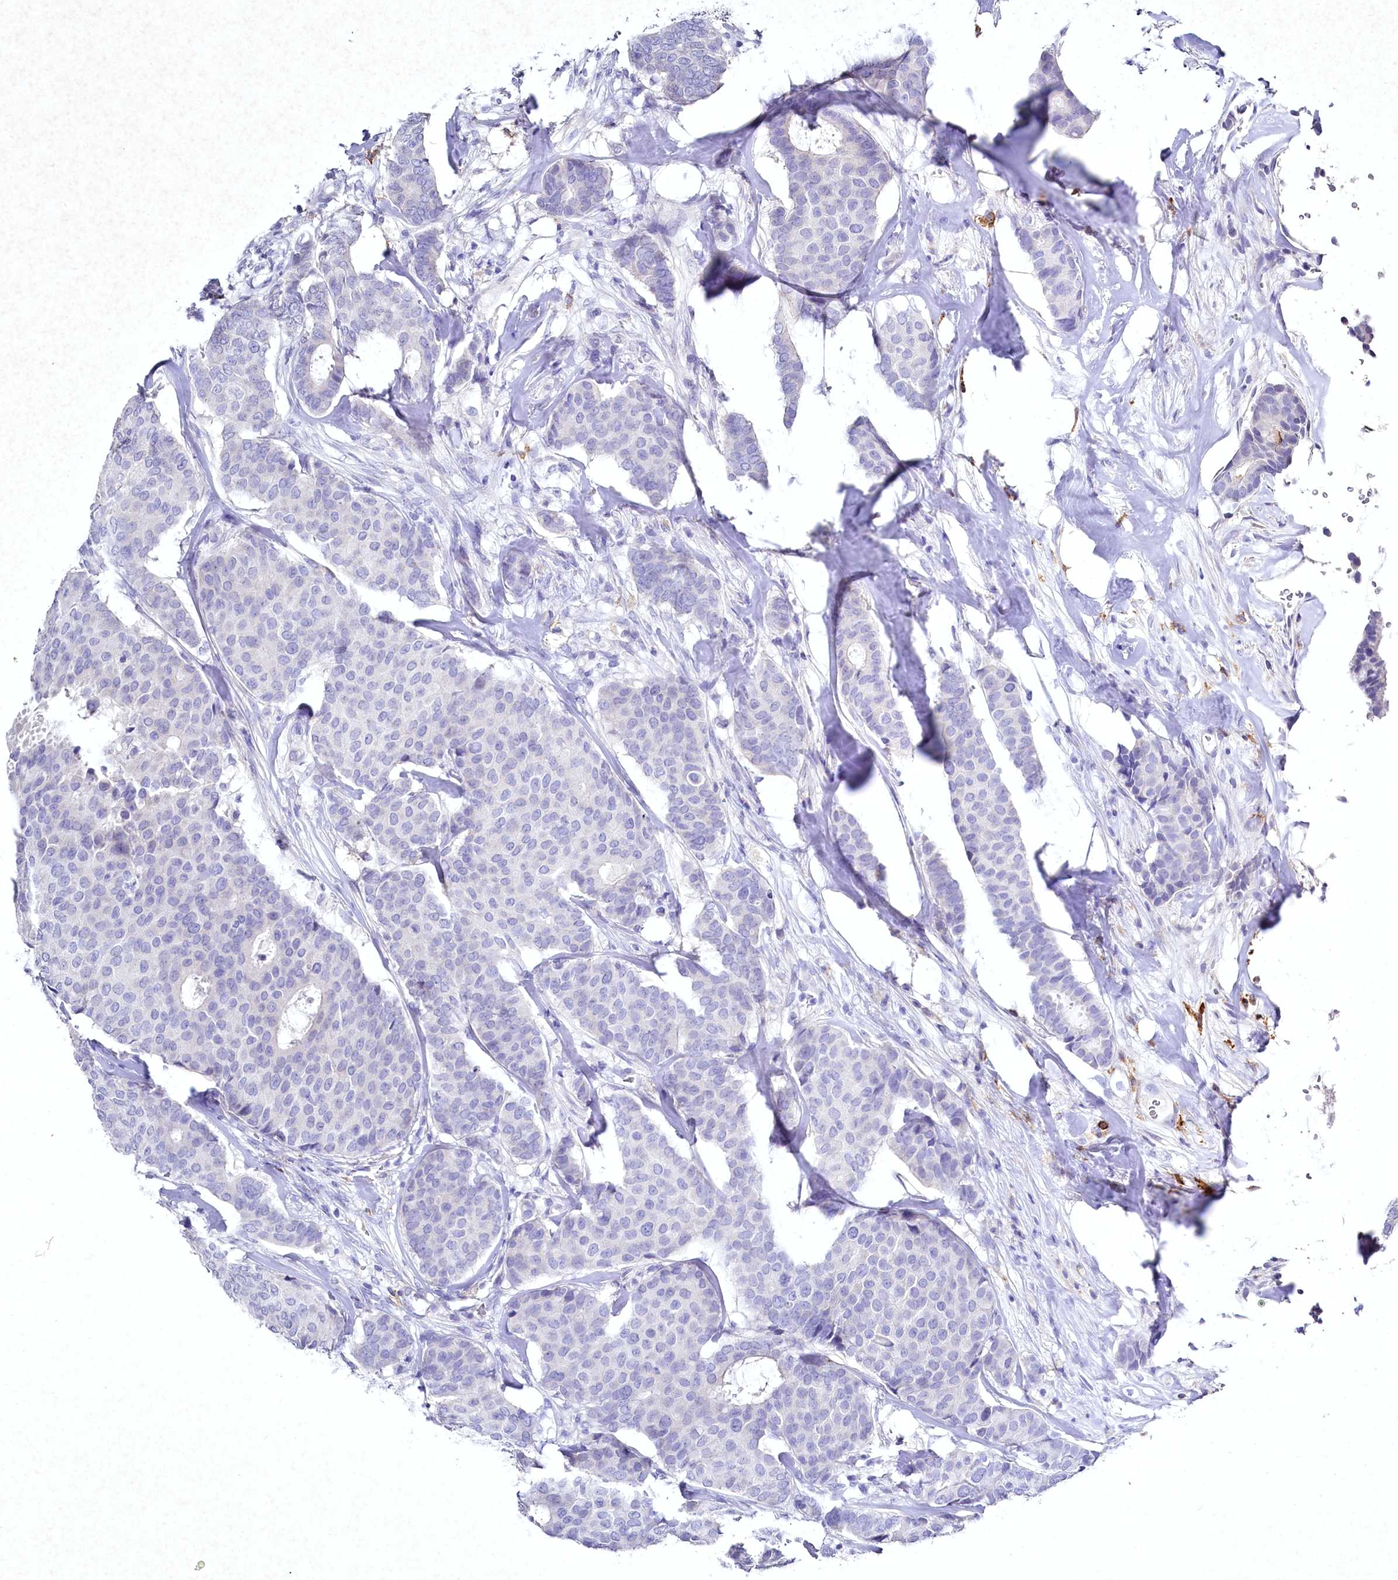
{"staining": {"intensity": "negative", "quantity": "none", "location": "none"}, "tissue": "breast cancer", "cell_type": "Tumor cells", "image_type": "cancer", "snomed": [{"axis": "morphology", "description": "Duct carcinoma"}, {"axis": "topography", "description": "Breast"}], "caption": "There is no significant staining in tumor cells of breast cancer.", "gene": "CLEC4M", "patient": {"sex": "female", "age": 75}}